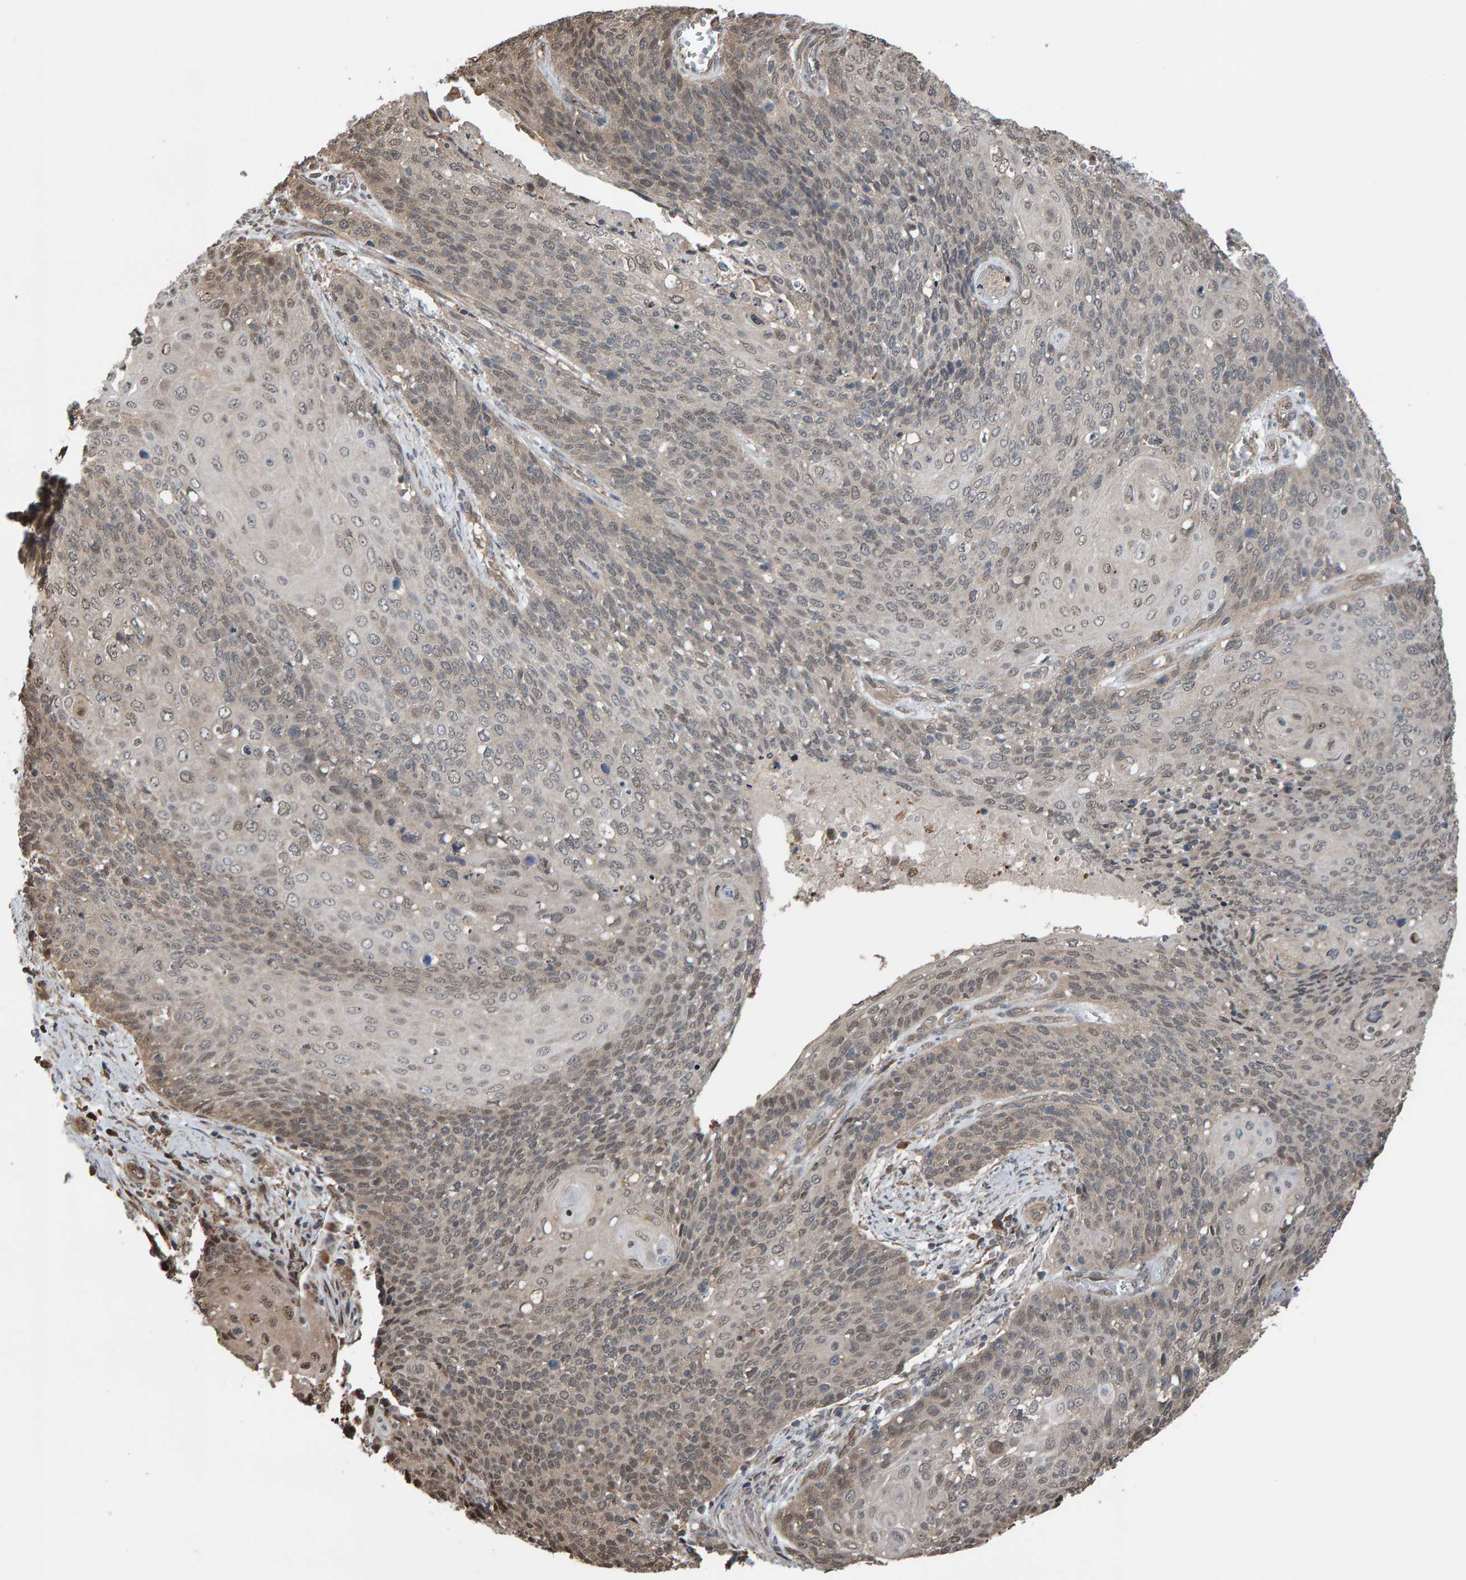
{"staining": {"intensity": "weak", "quantity": "25%-75%", "location": "cytoplasmic/membranous,nuclear"}, "tissue": "cervical cancer", "cell_type": "Tumor cells", "image_type": "cancer", "snomed": [{"axis": "morphology", "description": "Squamous cell carcinoma, NOS"}, {"axis": "topography", "description": "Cervix"}], "caption": "Brown immunohistochemical staining in human cervical squamous cell carcinoma displays weak cytoplasmic/membranous and nuclear positivity in approximately 25%-75% of tumor cells.", "gene": "COASY", "patient": {"sex": "female", "age": 39}}